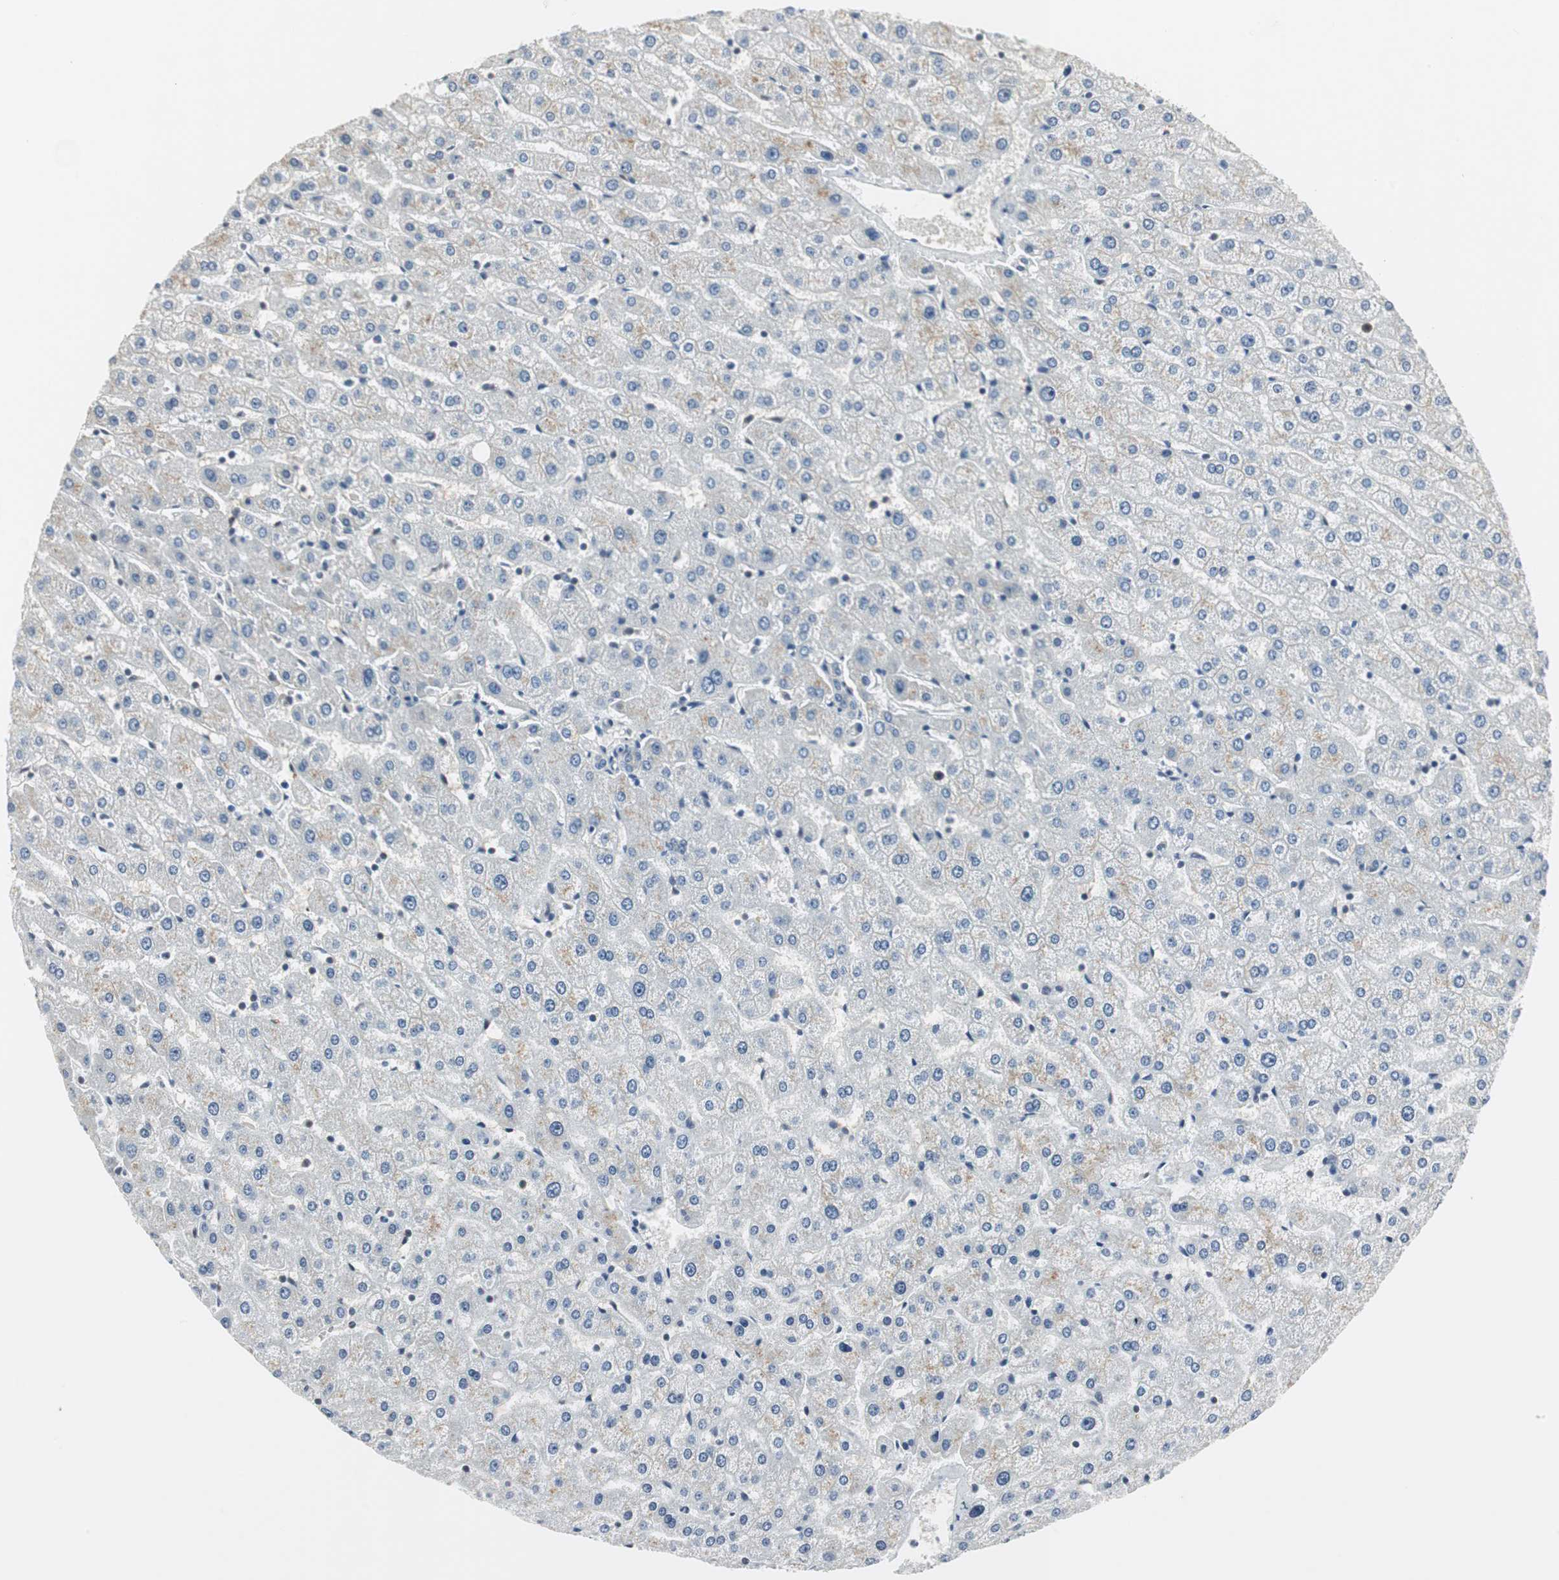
{"staining": {"intensity": "negative", "quantity": "none", "location": "none"}, "tissue": "liver", "cell_type": "Cholangiocytes", "image_type": "normal", "snomed": [{"axis": "morphology", "description": "Normal tissue, NOS"}, {"axis": "morphology", "description": "Fibrosis, NOS"}, {"axis": "topography", "description": "Liver"}], "caption": "Immunohistochemistry (IHC) of unremarkable liver demonstrates no expression in cholangiocytes. Brightfield microscopy of IHC stained with DAB (brown) and hematoxylin (blue), captured at high magnification.", "gene": "CCT5", "patient": {"sex": "female", "age": 29}}